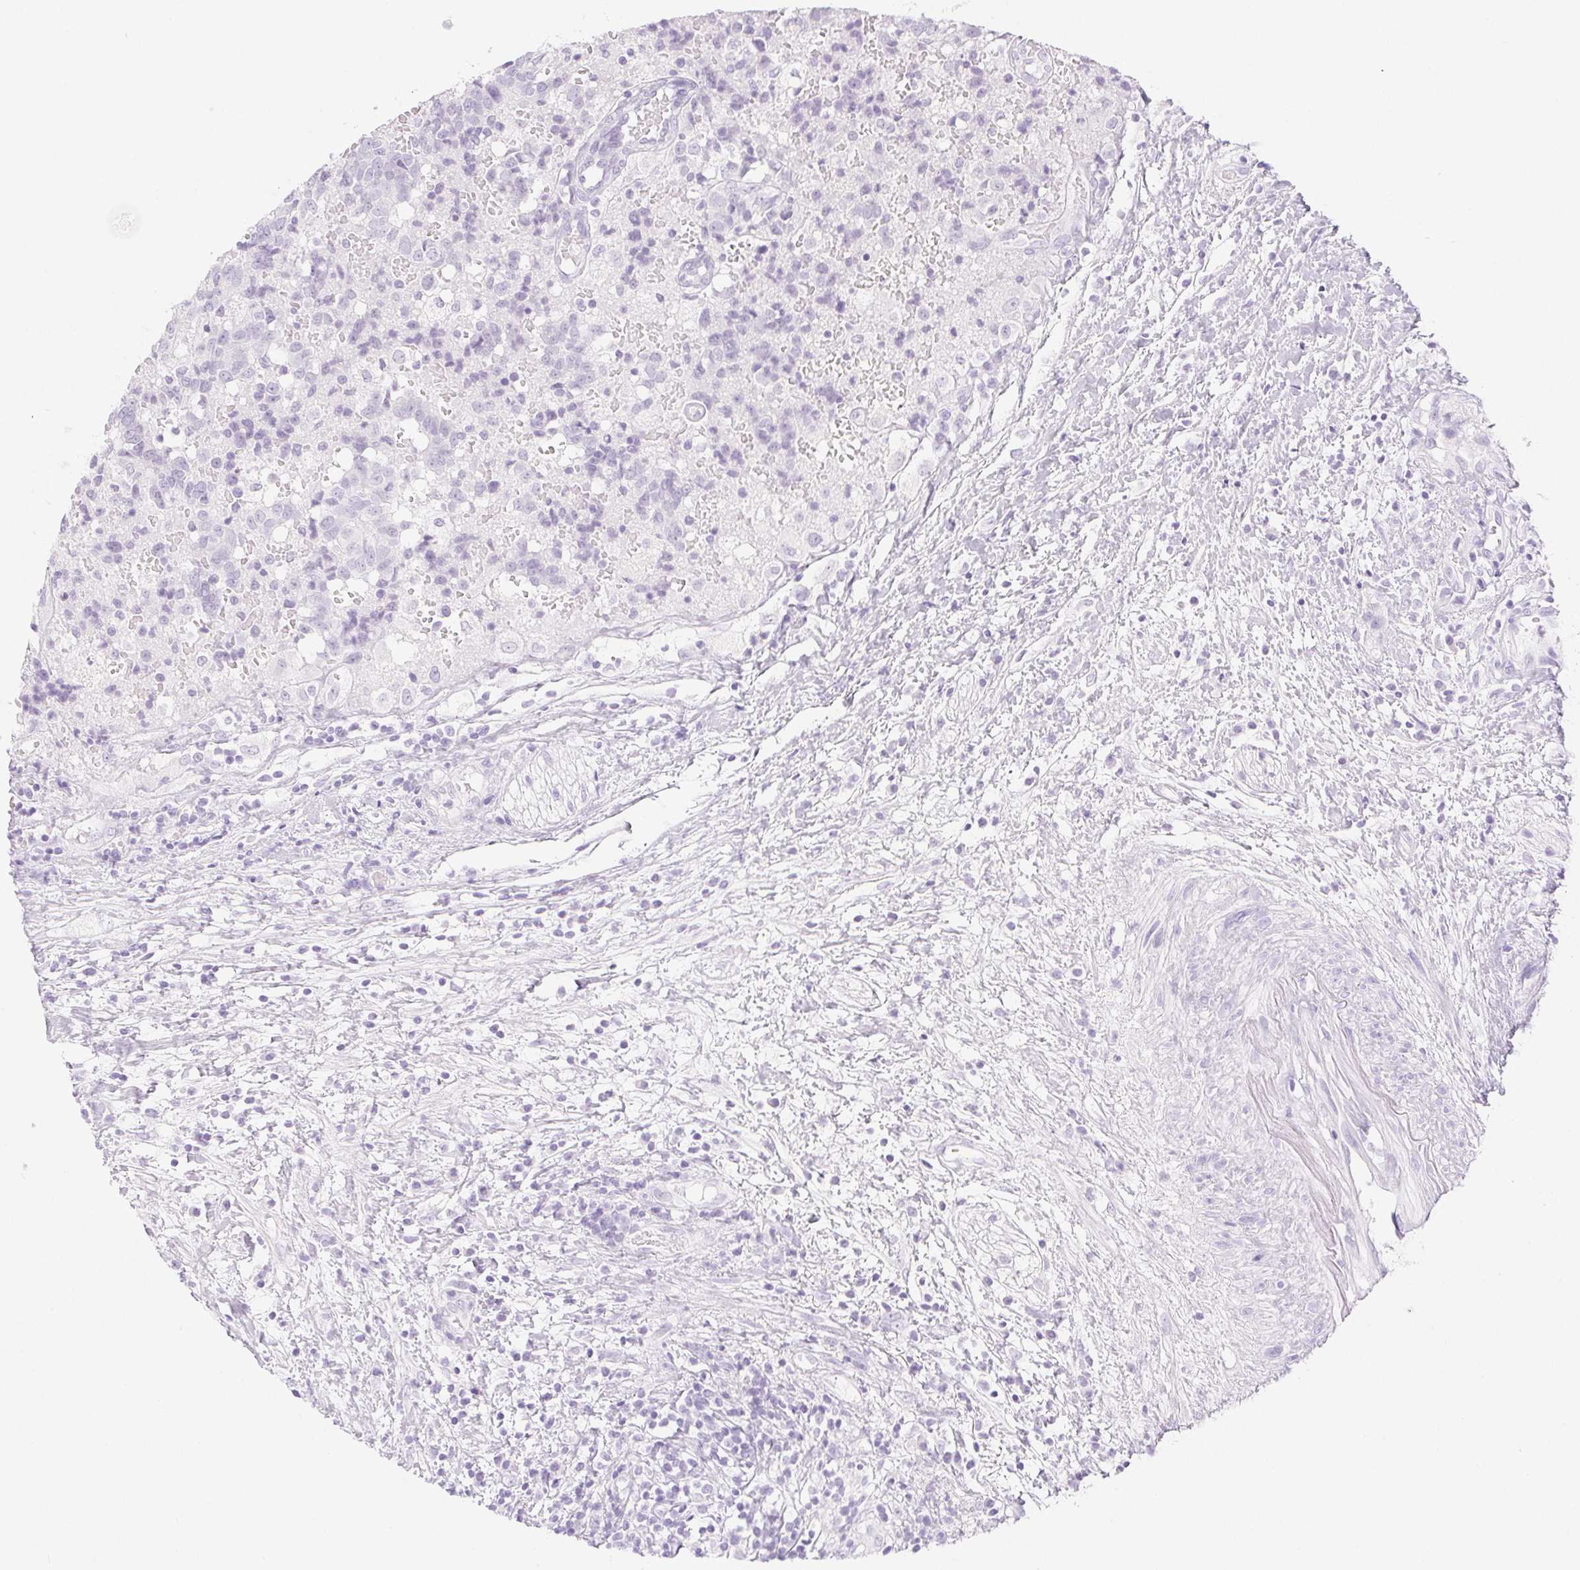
{"staining": {"intensity": "negative", "quantity": "none", "location": "none"}, "tissue": "prostate cancer", "cell_type": "Tumor cells", "image_type": "cancer", "snomed": [{"axis": "morphology", "description": "Adenocarcinoma, High grade"}, {"axis": "topography", "description": "Prostate and seminal vesicle, NOS"}], "caption": "This is an immunohistochemistry (IHC) micrograph of prostate cancer. There is no expression in tumor cells.", "gene": "SPRR3", "patient": {"sex": "male", "age": 60}}